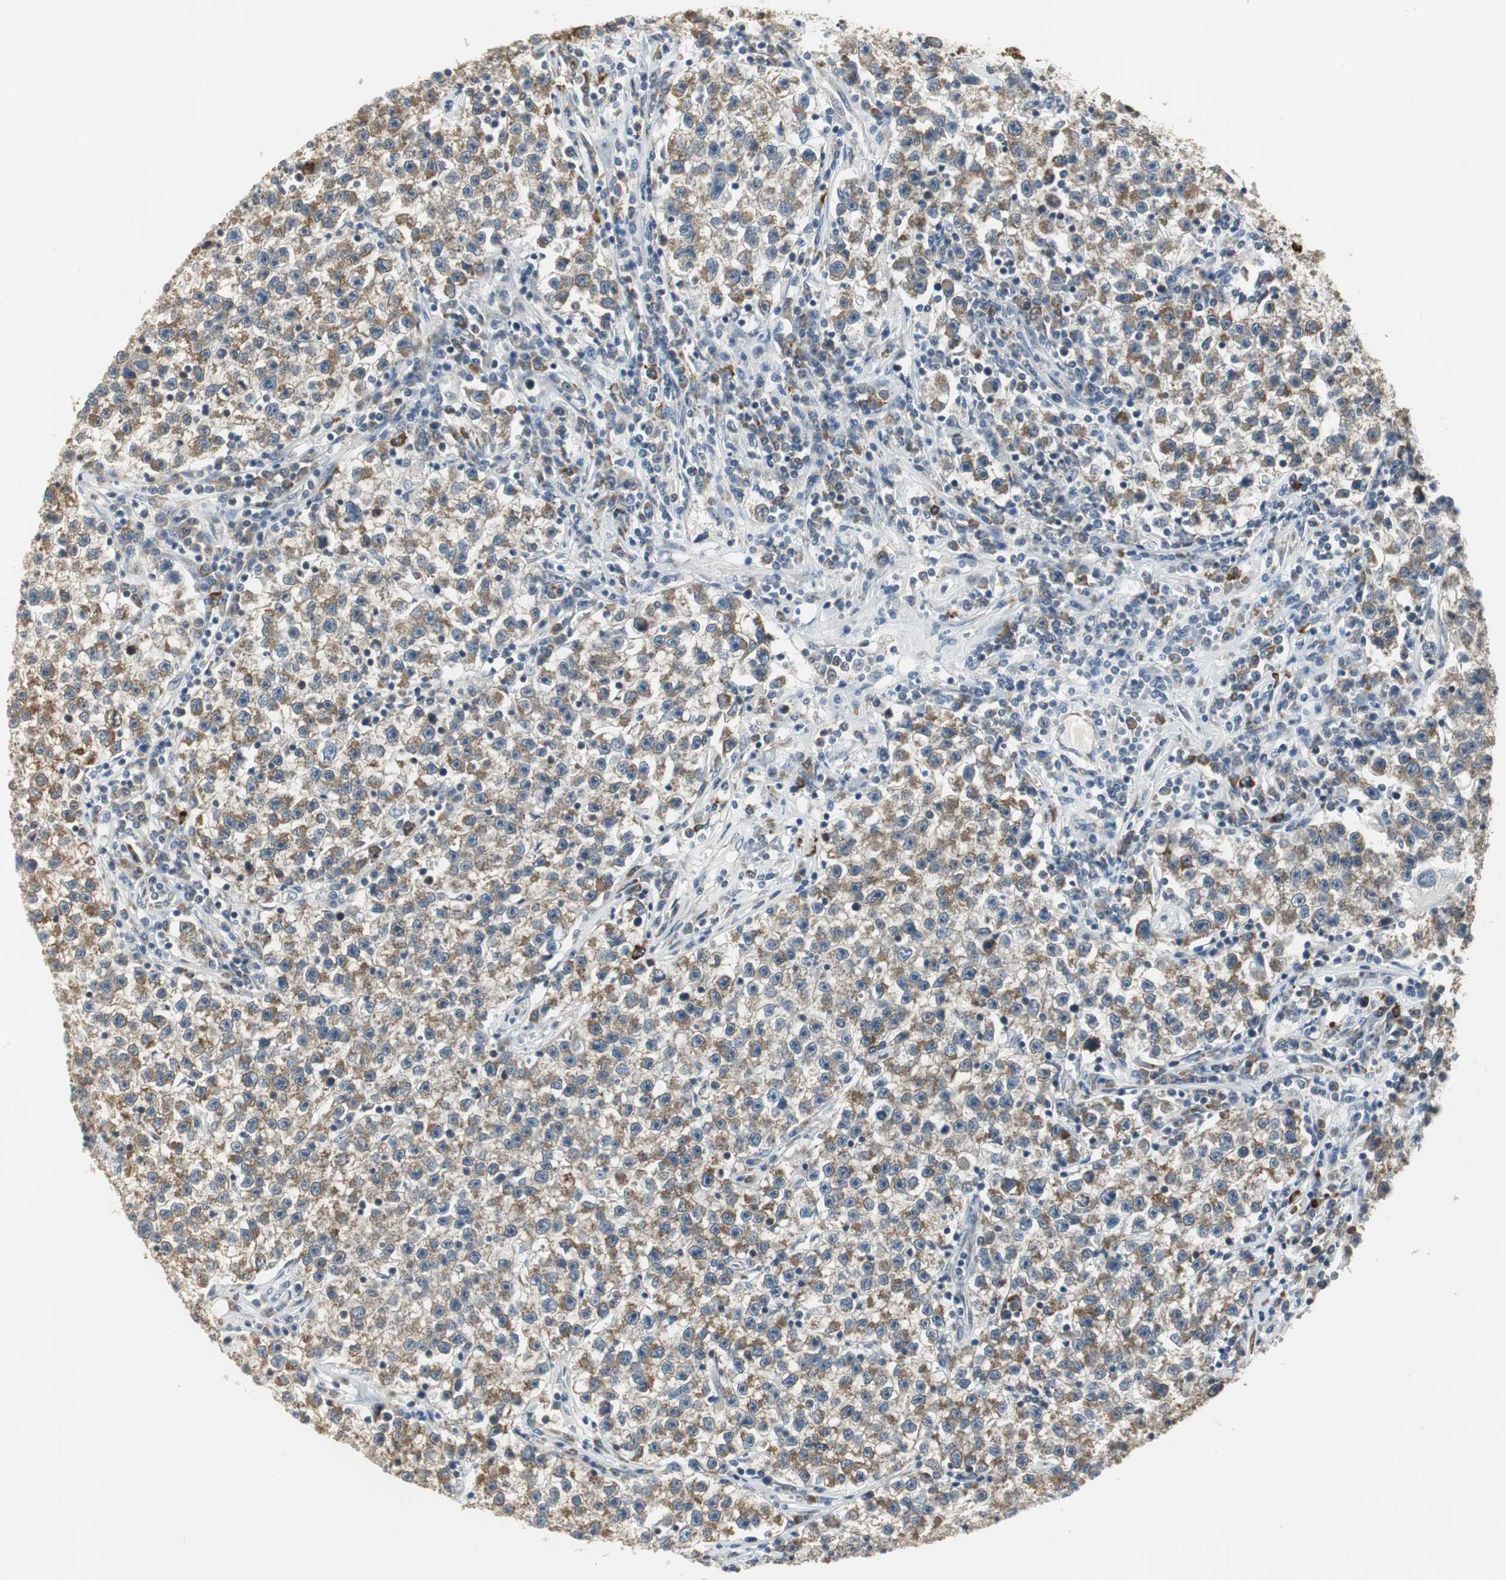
{"staining": {"intensity": "moderate", "quantity": ">75%", "location": "cytoplasmic/membranous"}, "tissue": "testis cancer", "cell_type": "Tumor cells", "image_type": "cancer", "snomed": [{"axis": "morphology", "description": "Seminoma, NOS"}, {"axis": "topography", "description": "Testis"}], "caption": "IHC (DAB (3,3'-diaminobenzidine)) staining of human testis cancer displays moderate cytoplasmic/membranous protein staining in about >75% of tumor cells. Nuclei are stained in blue.", "gene": "CCT5", "patient": {"sex": "male", "age": 22}}